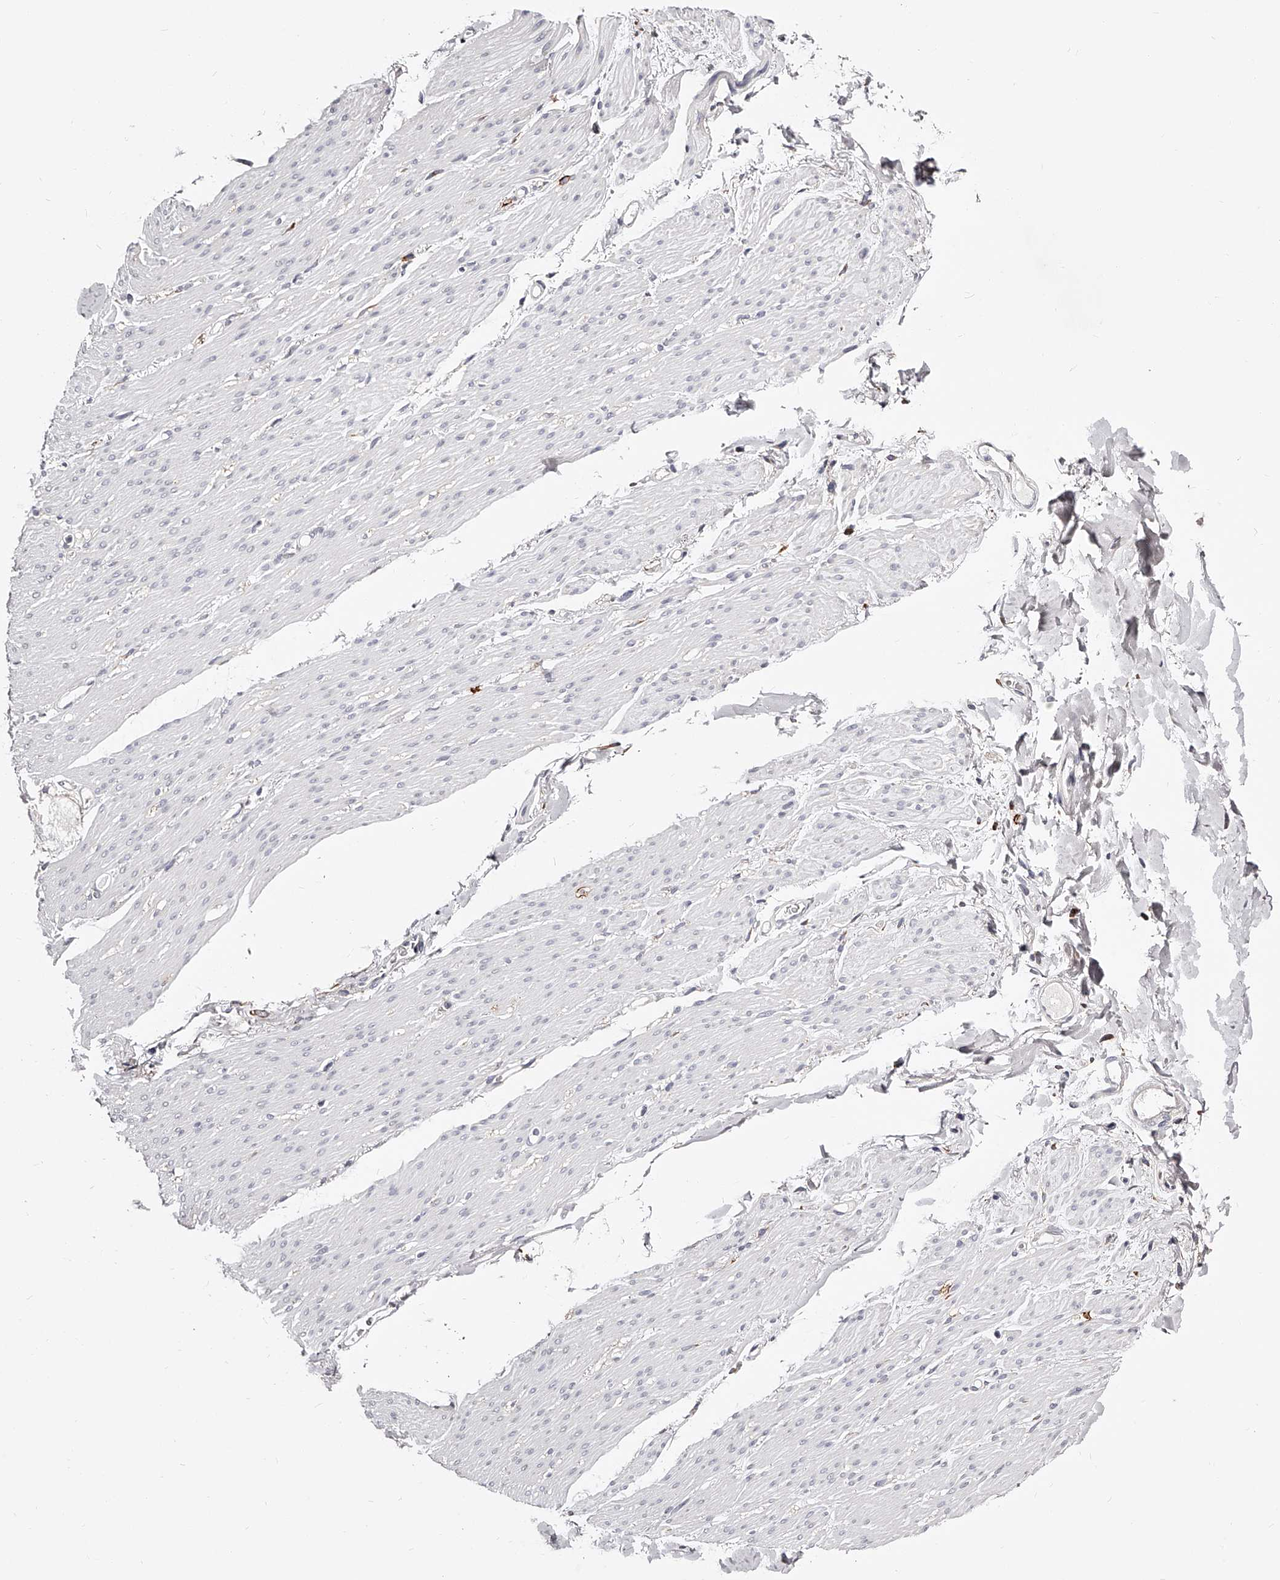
{"staining": {"intensity": "negative", "quantity": "none", "location": "none"}, "tissue": "smooth muscle", "cell_type": "Smooth muscle cells", "image_type": "normal", "snomed": [{"axis": "morphology", "description": "Normal tissue, NOS"}, {"axis": "topography", "description": "Colon"}, {"axis": "topography", "description": "Peripheral nerve tissue"}], "caption": "DAB (3,3'-diaminobenzidine) immunohistochemical staining of unremarkable smooth muscle shows no significant positivity in smooth muscle cells.", "gene": "CD82", "patient": {"sex": "female", "age": 61}}